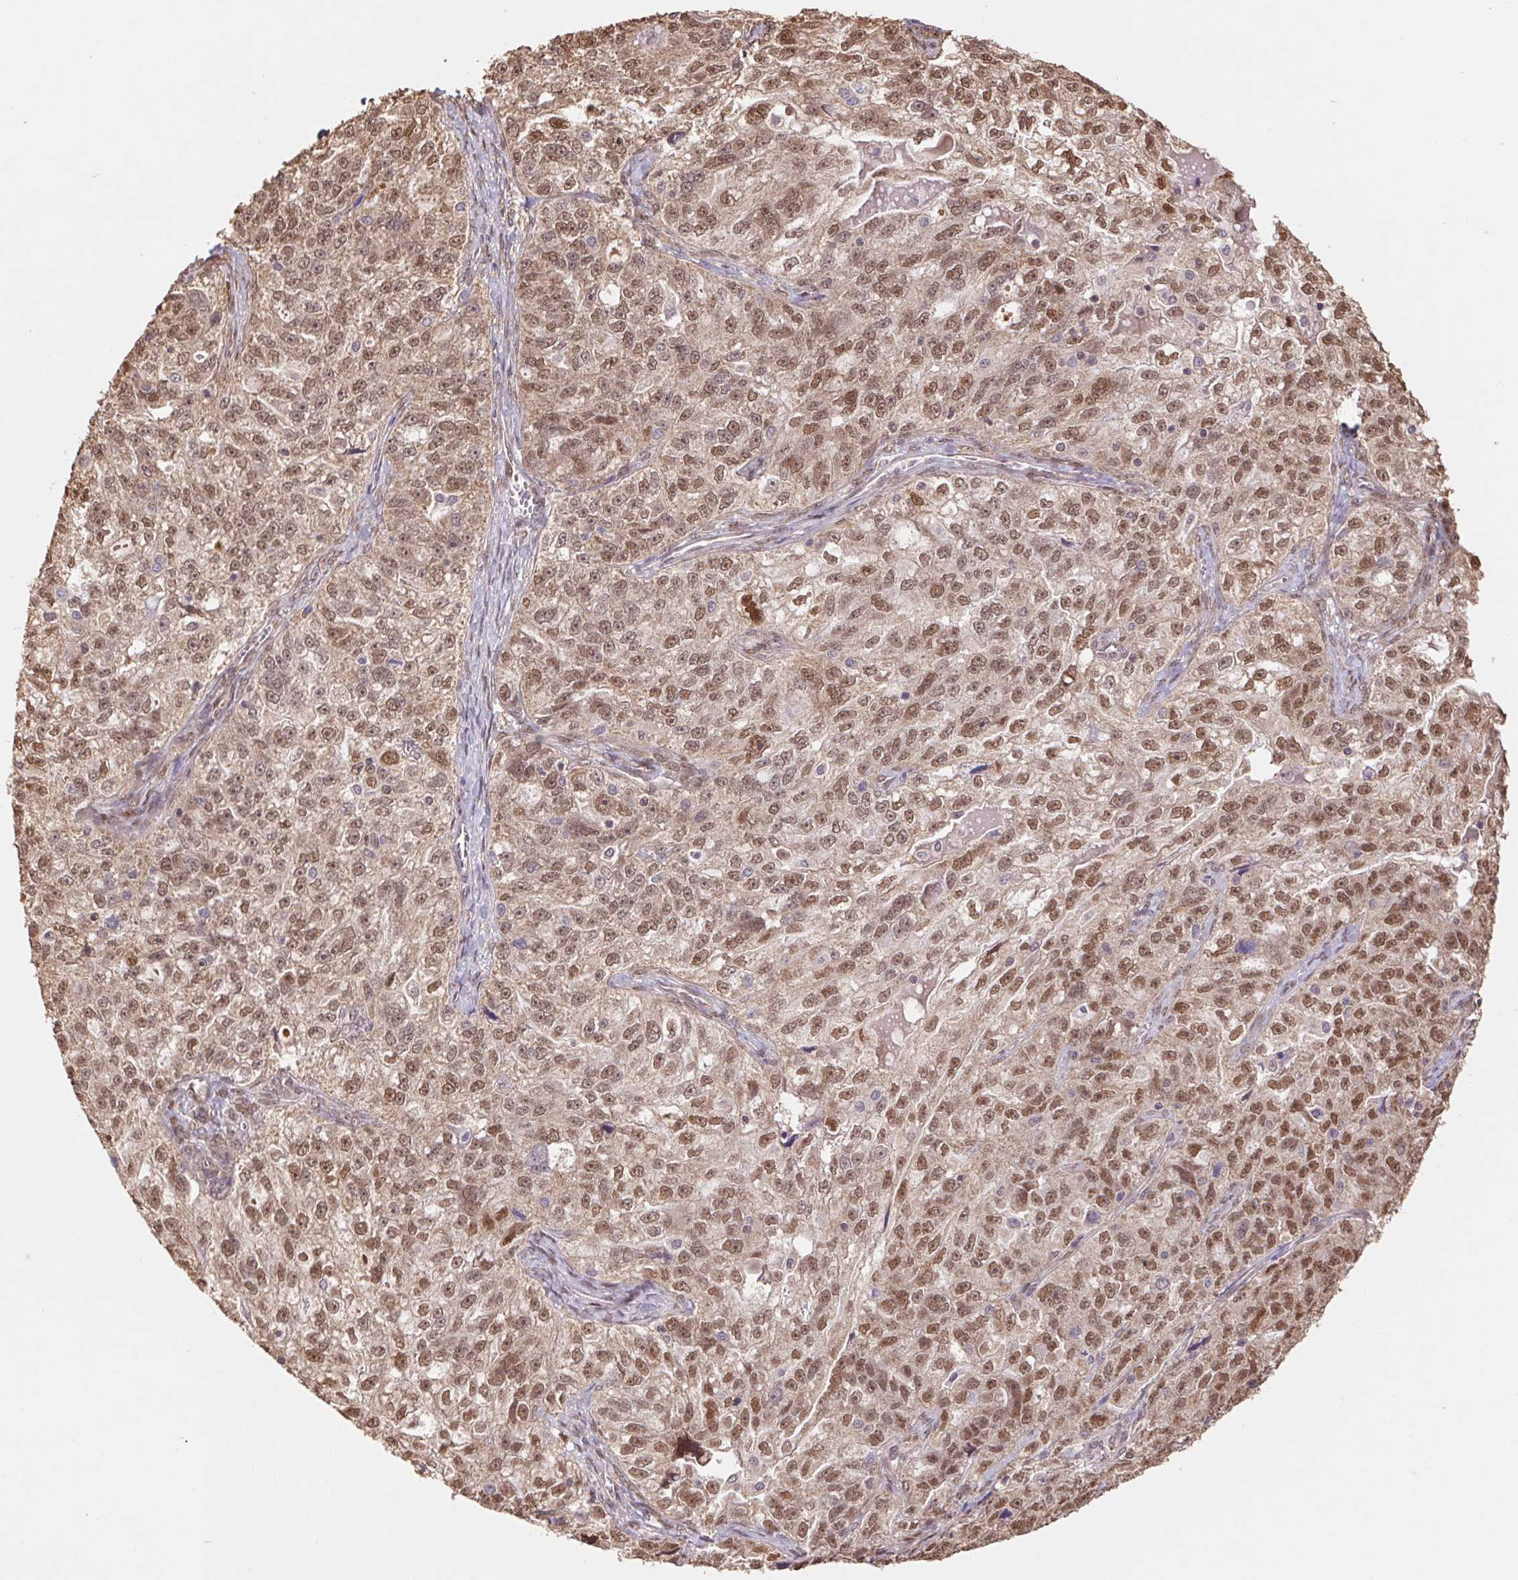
{"staining": {"intensity": "moderate", "quantity": ">75%", "location": "cytoplasmic/membranous,nuclear"}, "tissue": "ovarian cancer", "cell_type": "Tumor cells", "image_type": "cancer", "snomed": [{"axis": "morphology", "description": "Cystadenocarcinoma, serous, NOS"}, {"axis": "topography", "description": "Ovary"}], "caption": "Ovarian cancer stained with IHC exhibits moderate cytoplasmic/membranous and nuclear positivity in about >75% of tumor cells. (Brightfield microscopy of DAB IHC at high magnification).", "gene": "CUTA", "patient": {"sex": "female", "age": 51}}